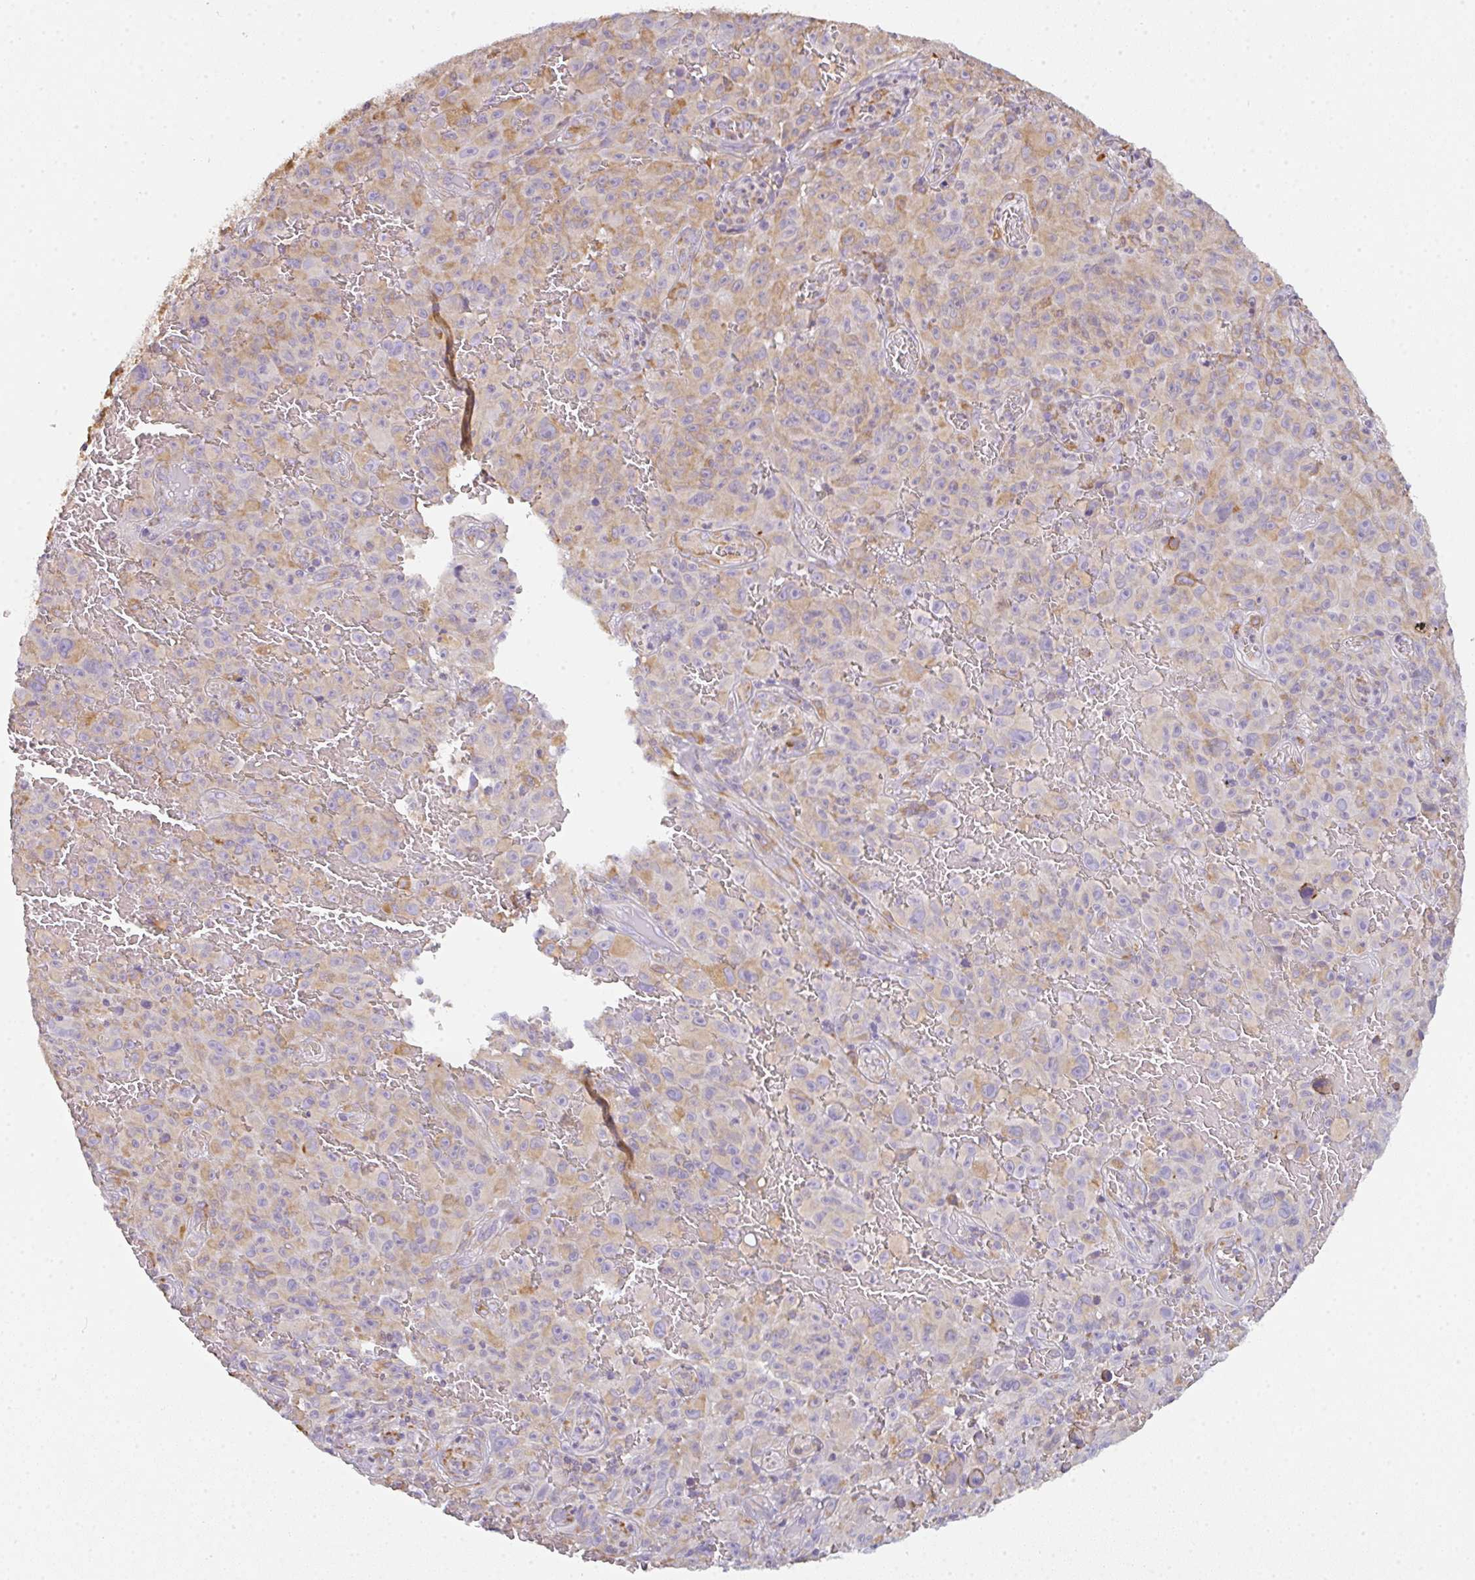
{"staining": {"intensity": "weak", "quantity": "<25%", "location": "cytoplasmic/membranous"}, "tissue": "melanoma", "cell_type": "Tumor cells", "image_type": "cancer", "snomed": [{"axis": "morphology", "description": "Malignant melanoma, NOS"}, {"axis": "topography", "description": "Skin"}], "caption": "Immunohistochemical staining of melanoma reveals no significant positivity in tumor cells.", "gene": "DOK4", "patient": {"sex": "female", "age": 82}}